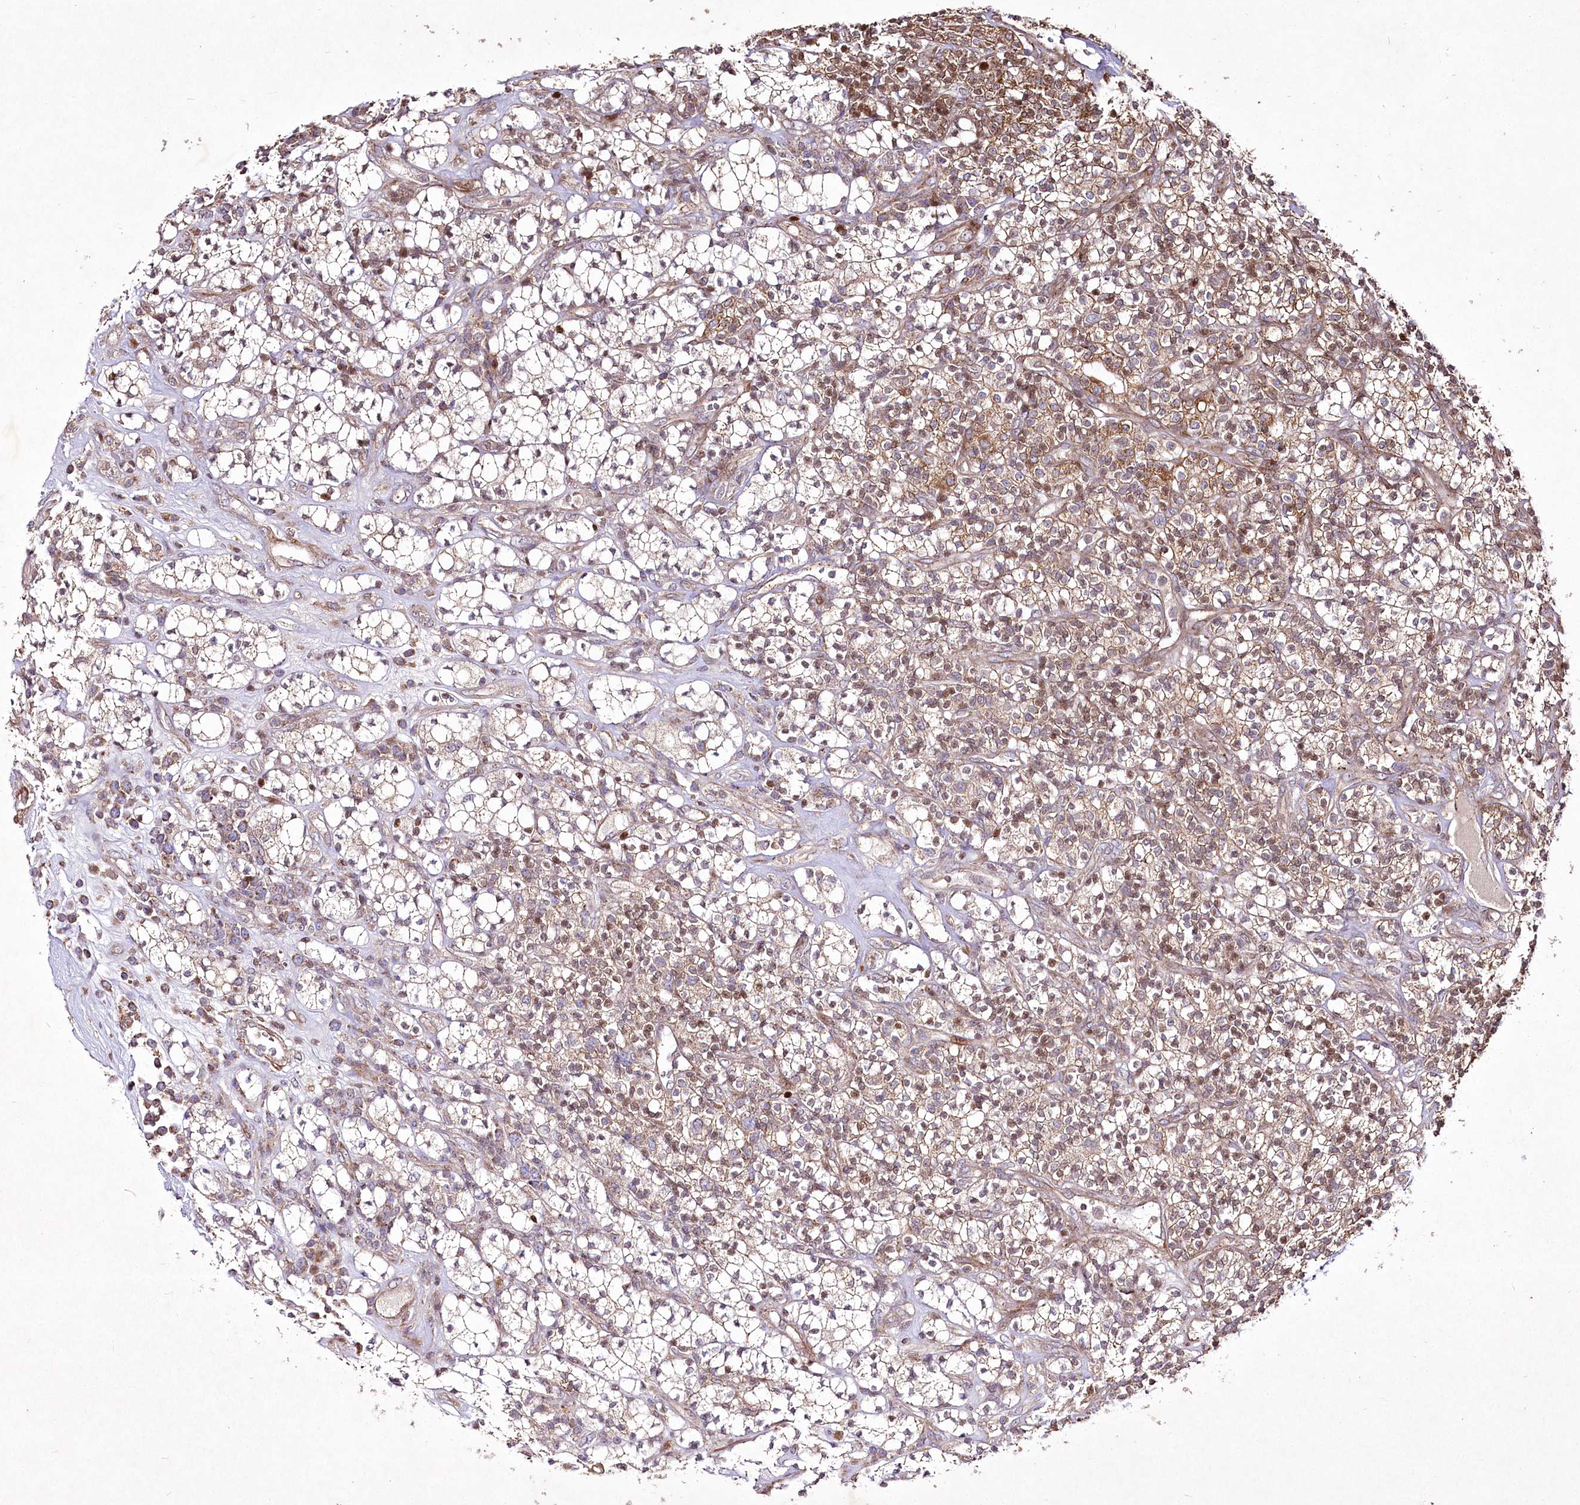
{"staining": {"intensity": "moderate", "quantity": ">75%", "location": "cytoplasmic/membranous"}, "tissue": "renal cancer", "cell_type": "Tumor cells", "image_type": "cancer", "snomed": [{"axis": "morphology", "description": "Adenocarcinoma, NOS"}, {"axis": "topography", "description": "Kidney"}], "caption": "DAB (3,3'-diaminobenzidine) immunohistochemical staining of renal cancer displays moderate cytoplasmic/membranous protein expression in approximately >75% of tumor cells. Immunohistochemistry stains the protein in brown and the nuclei are stained blue.", "gene": "PSTK", "patient": {"sex": "male", "age": 77}}